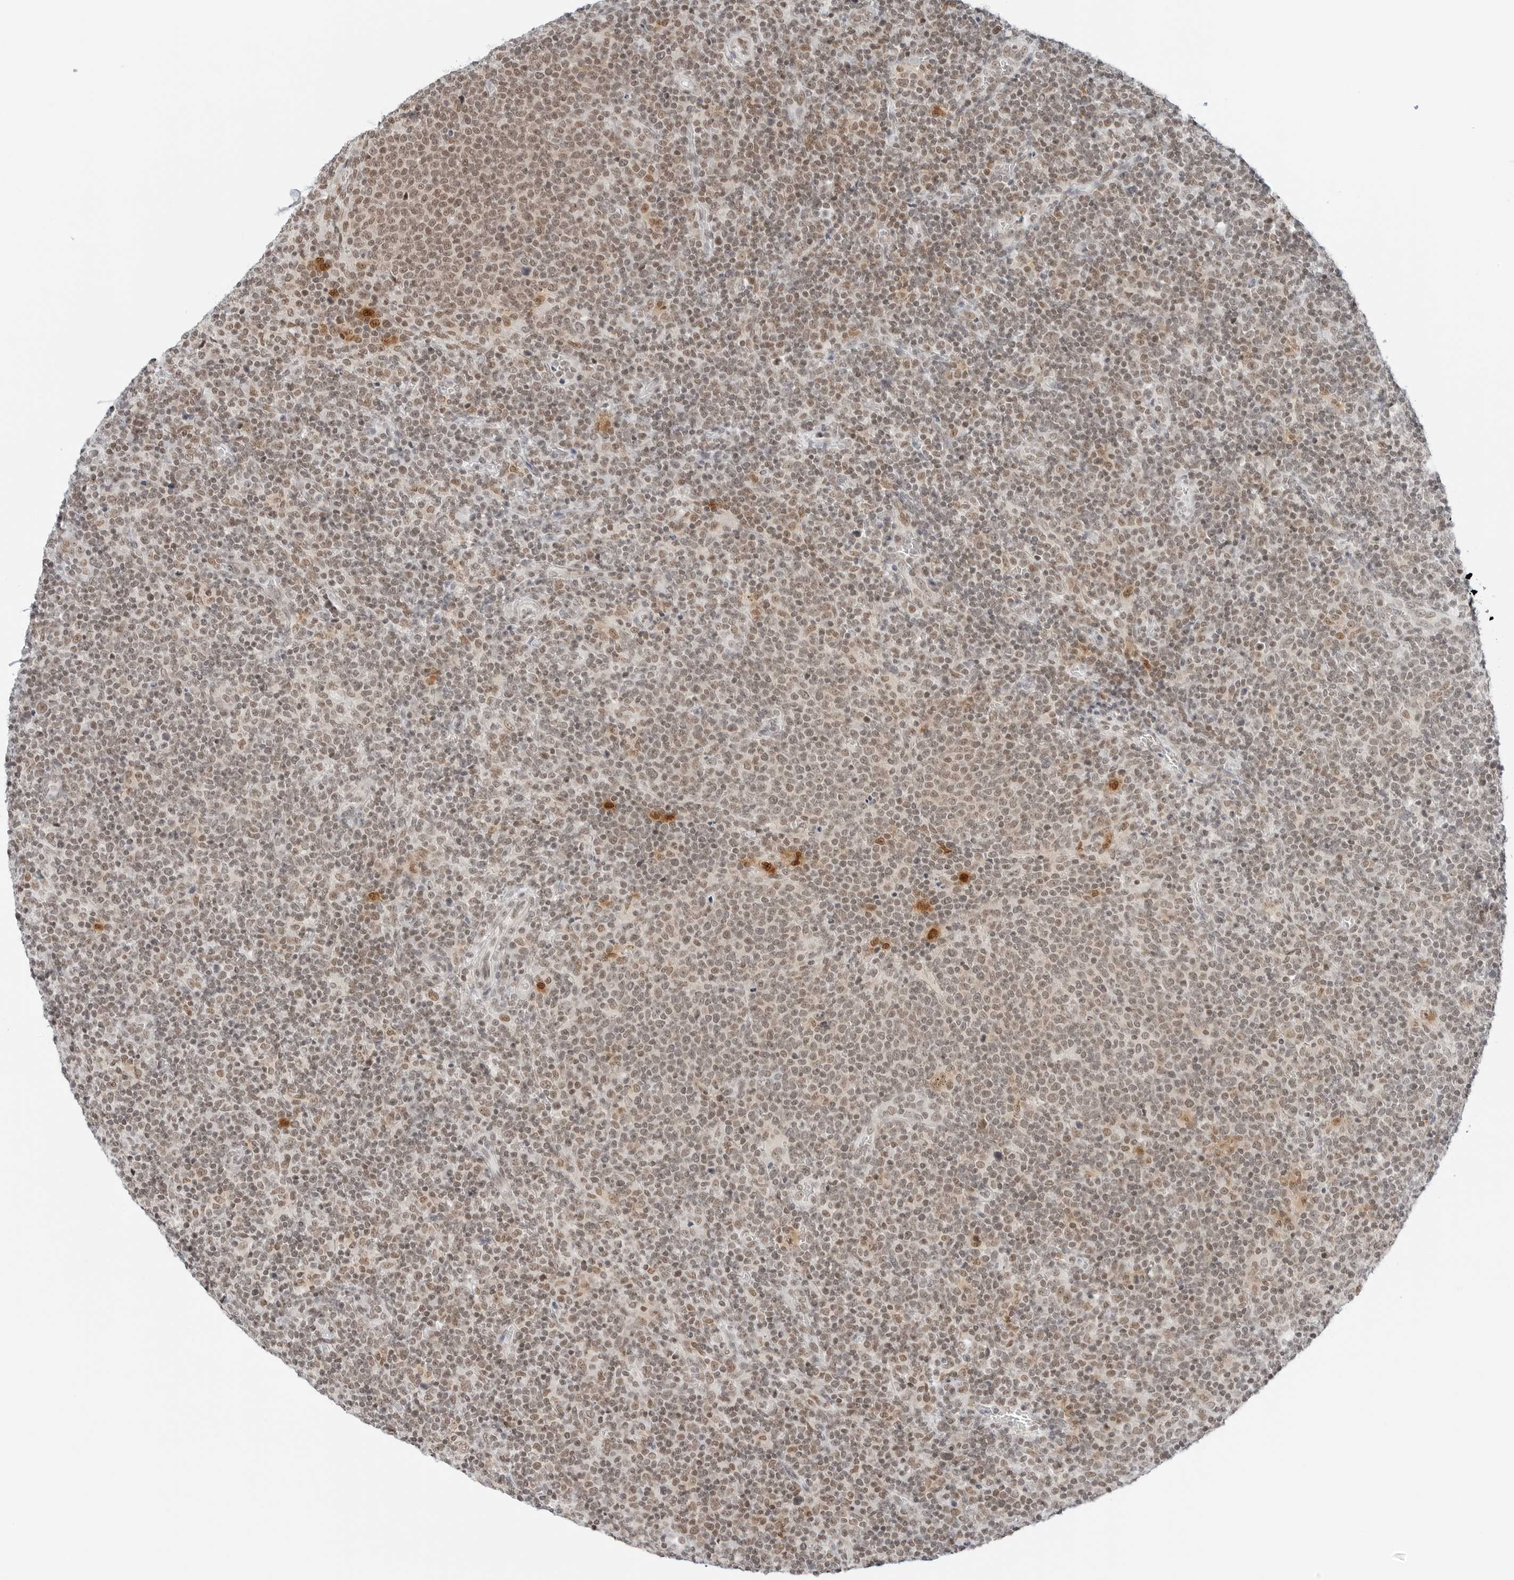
{"staining": {"intensity": "weak", "quantity": ">75%", "location": "nuclear"}, "tissue": "lymphoma", "cell_type": "Tumor cells", "image_type": "cancer", "snomed": [{"axis": "morphology", "description": "Malignant lymphoma, non-Hodgkin's type, High grade"}, {"axis": "topography", "description": "Lymph node"}], "caption": "Protein staining displays weak nuclear staining in approximately >75% of tumor cells in lymphoma. (Brightfield microscopy of DAB IHC at high magnification).", "gene": "CRTC2", "patient": {"sex": "male", "age": 61}}